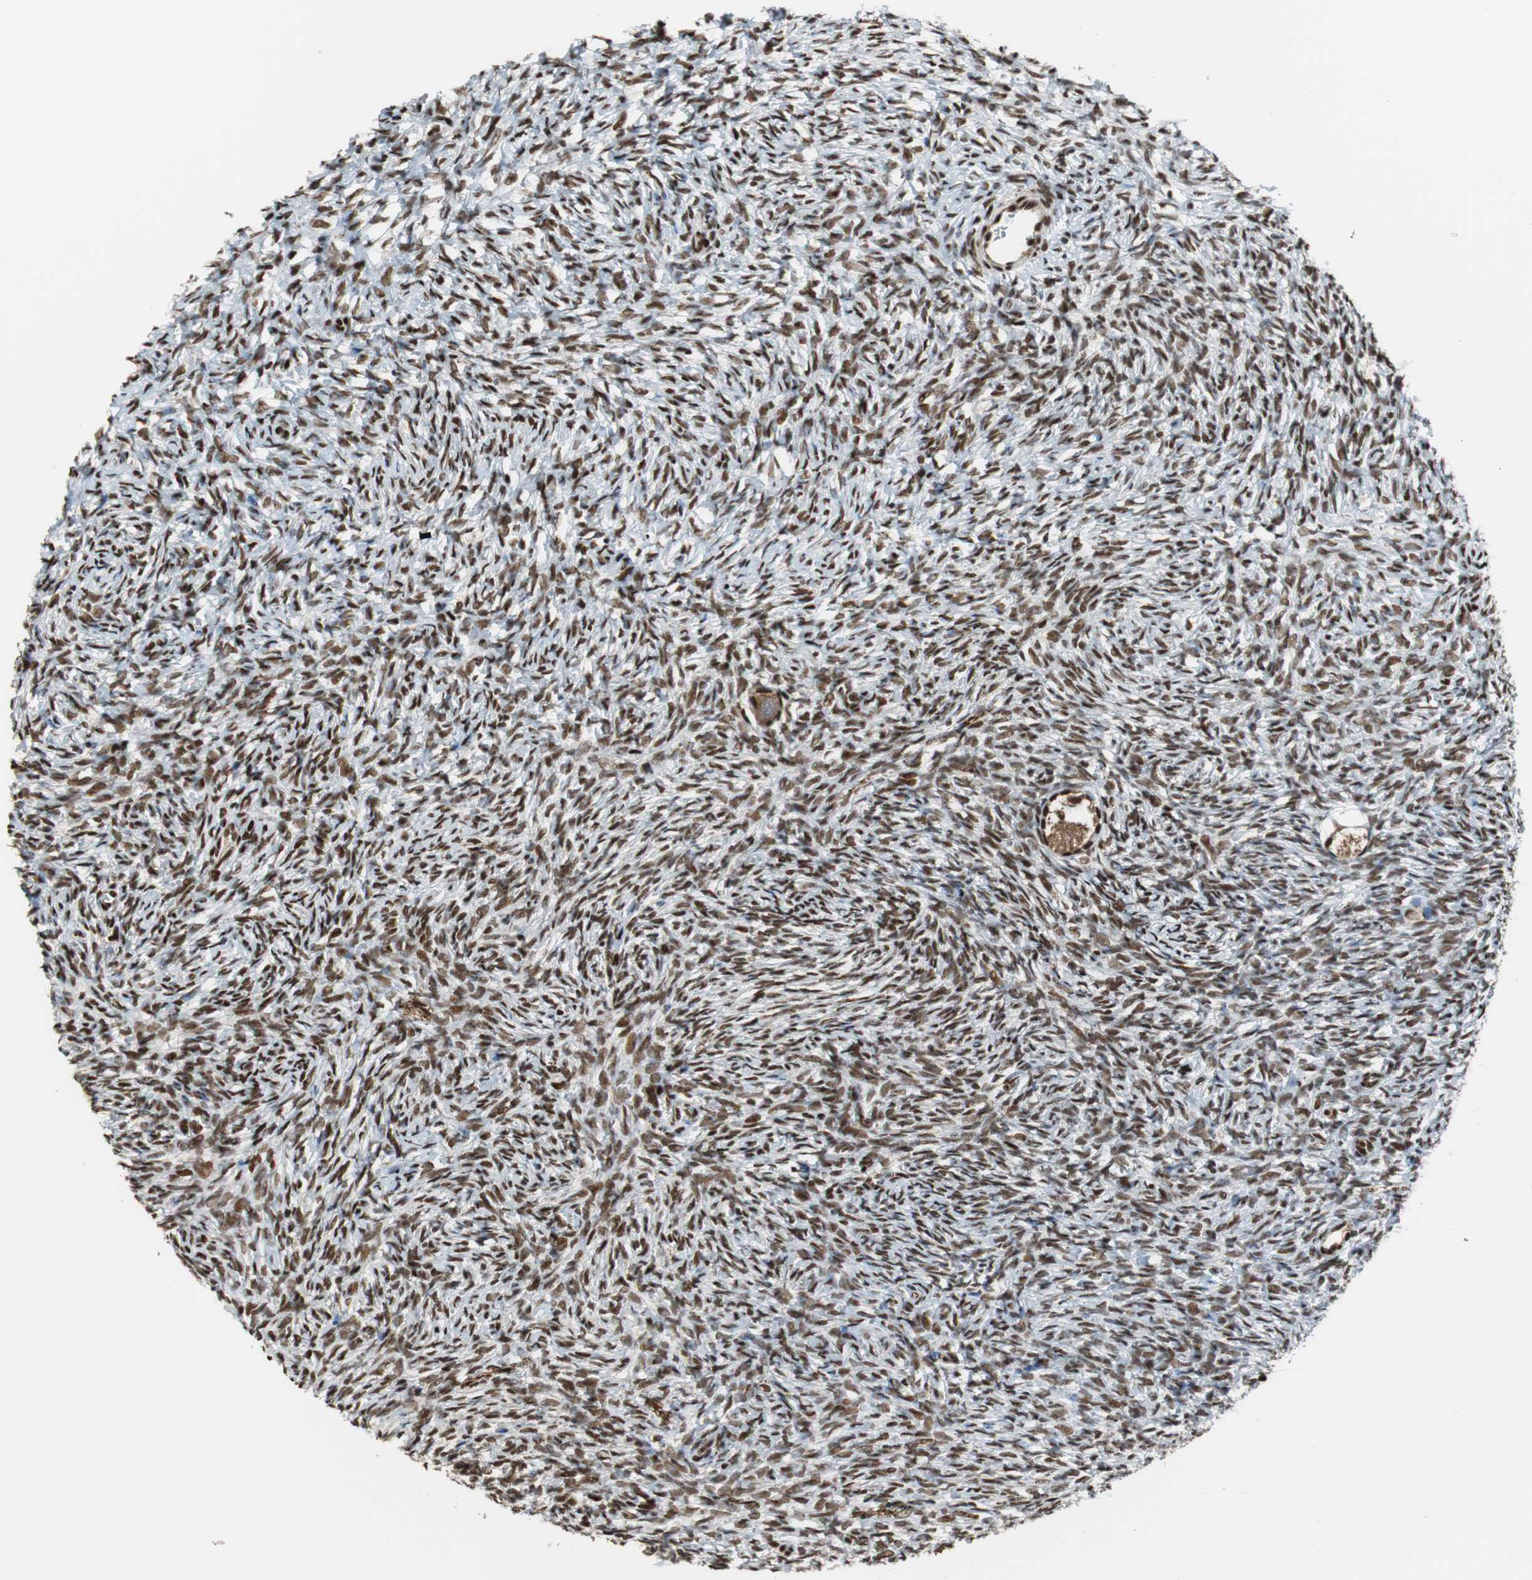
{"staining": {"intensity": "strong", "quantity": ">75%", "location": "nuclear"}, "tissue": "ovary", "cell_type": "Ovarian stroma cells", "image_type": "normal", "snomed": [{"axis": "morphology", "description": "Normal tissue, NOS"}, {"axis": "topography", "description": "Ovary"}], "caption": "Strong nuclear protein positivity is identified in approximately >75% of ovarian stroma cells in ovary. The staining was performed using DAB to visualize the protein expression in brown, while the nuclei were stained in blue with hematoxylin (Magnification: 20x).", "gene": "HDAC1", "patient": {"sex": "female", "age": 35}}